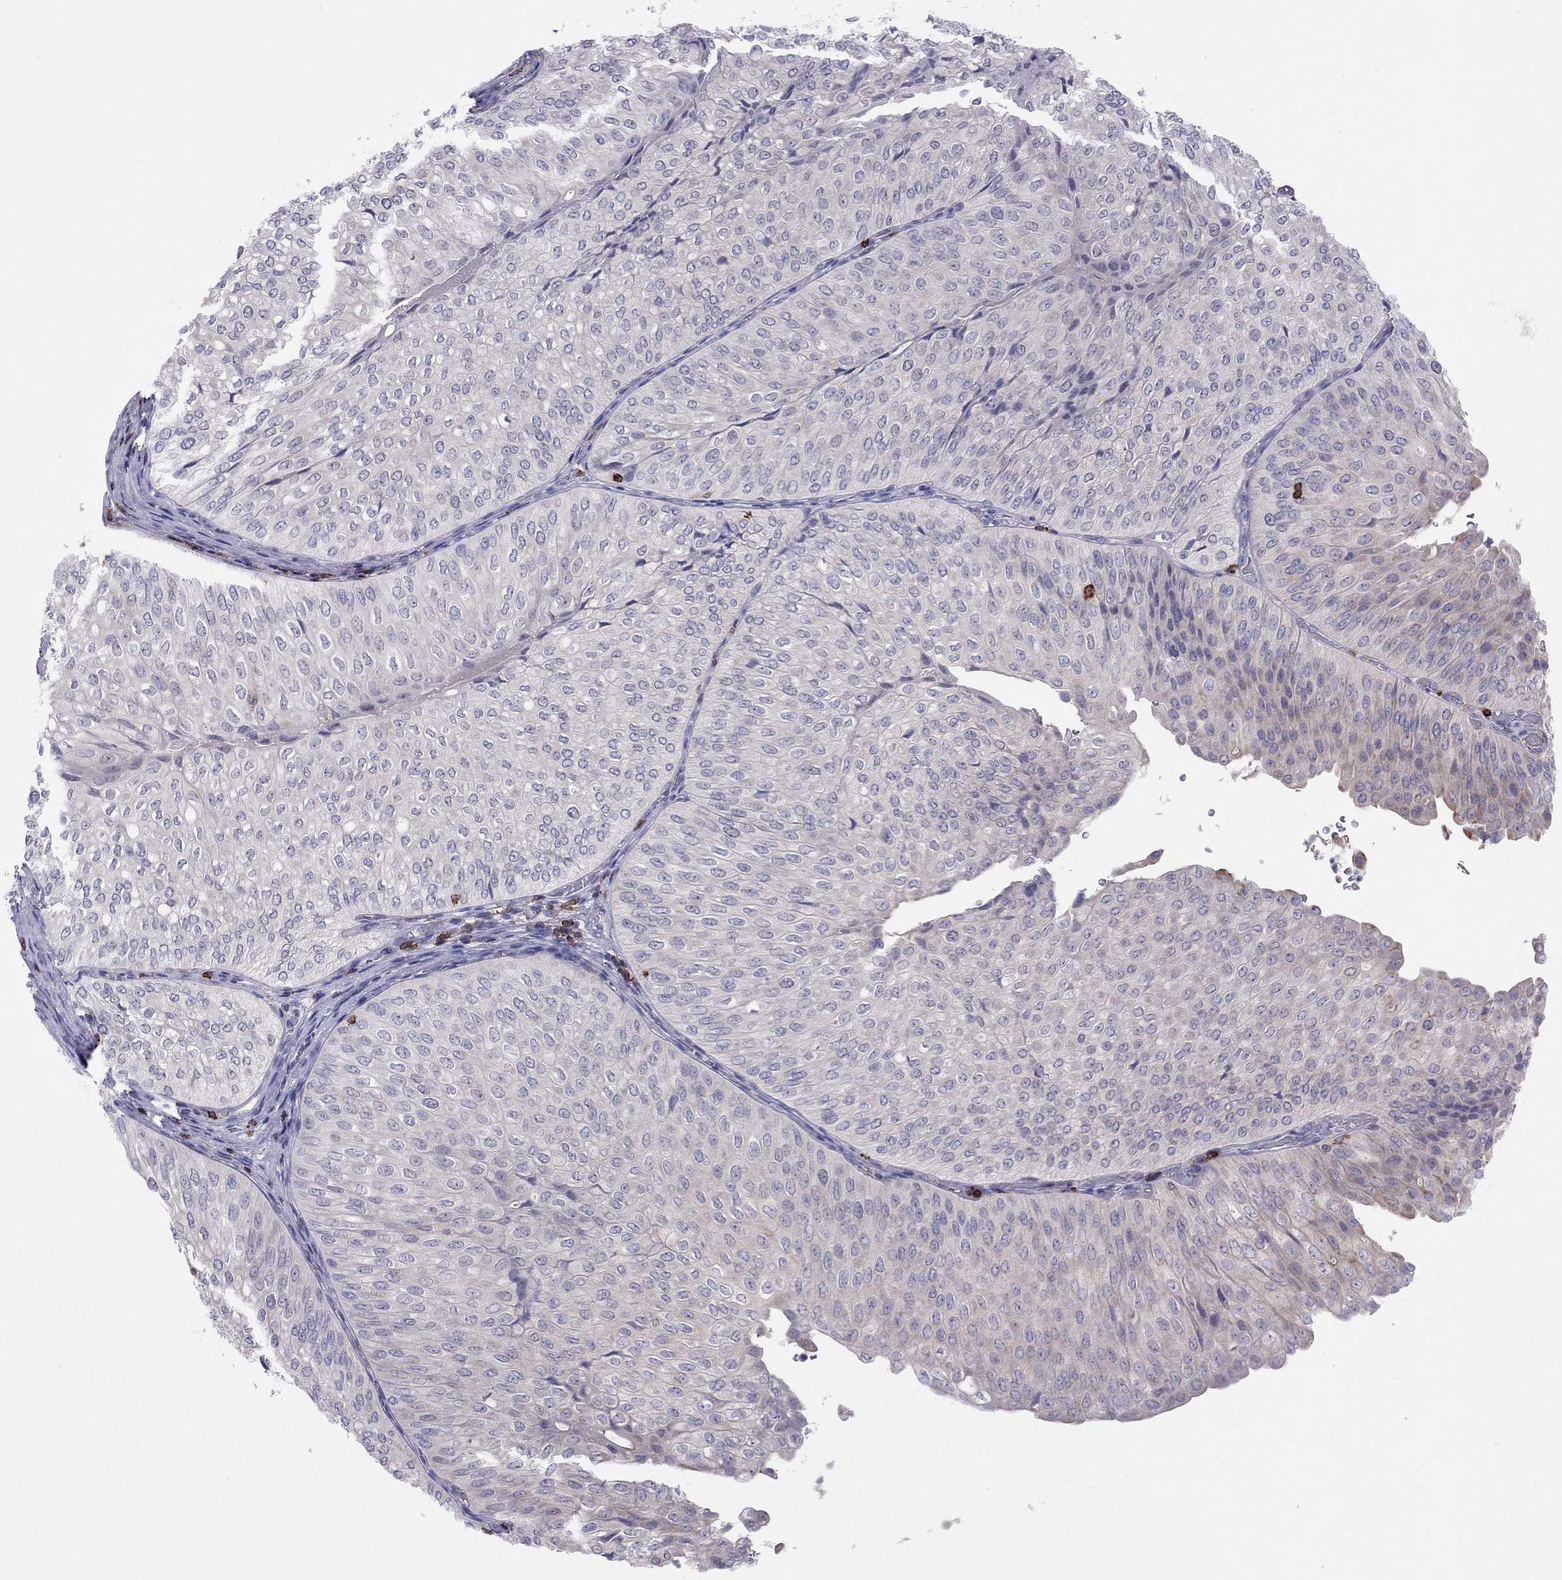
{"staining": {"intensity": "negative", "quantity": "none", "location": "none"}, "tissue": "urothelial cancer", "cell_type": "Tumor cells", "image_type": "cancer", "snomed": [{"axis": "morphology", "description": "Urothelial carcinoma, NOS"}, {"axis": "topography", "description": "Urinary bladder"}], "caption": "Human transitional cell carcinoma stained for a protein using IHC reveals no staining in tumor cells.", "gene": "MND1", "patient": {"sex": "male", "age": 62}}